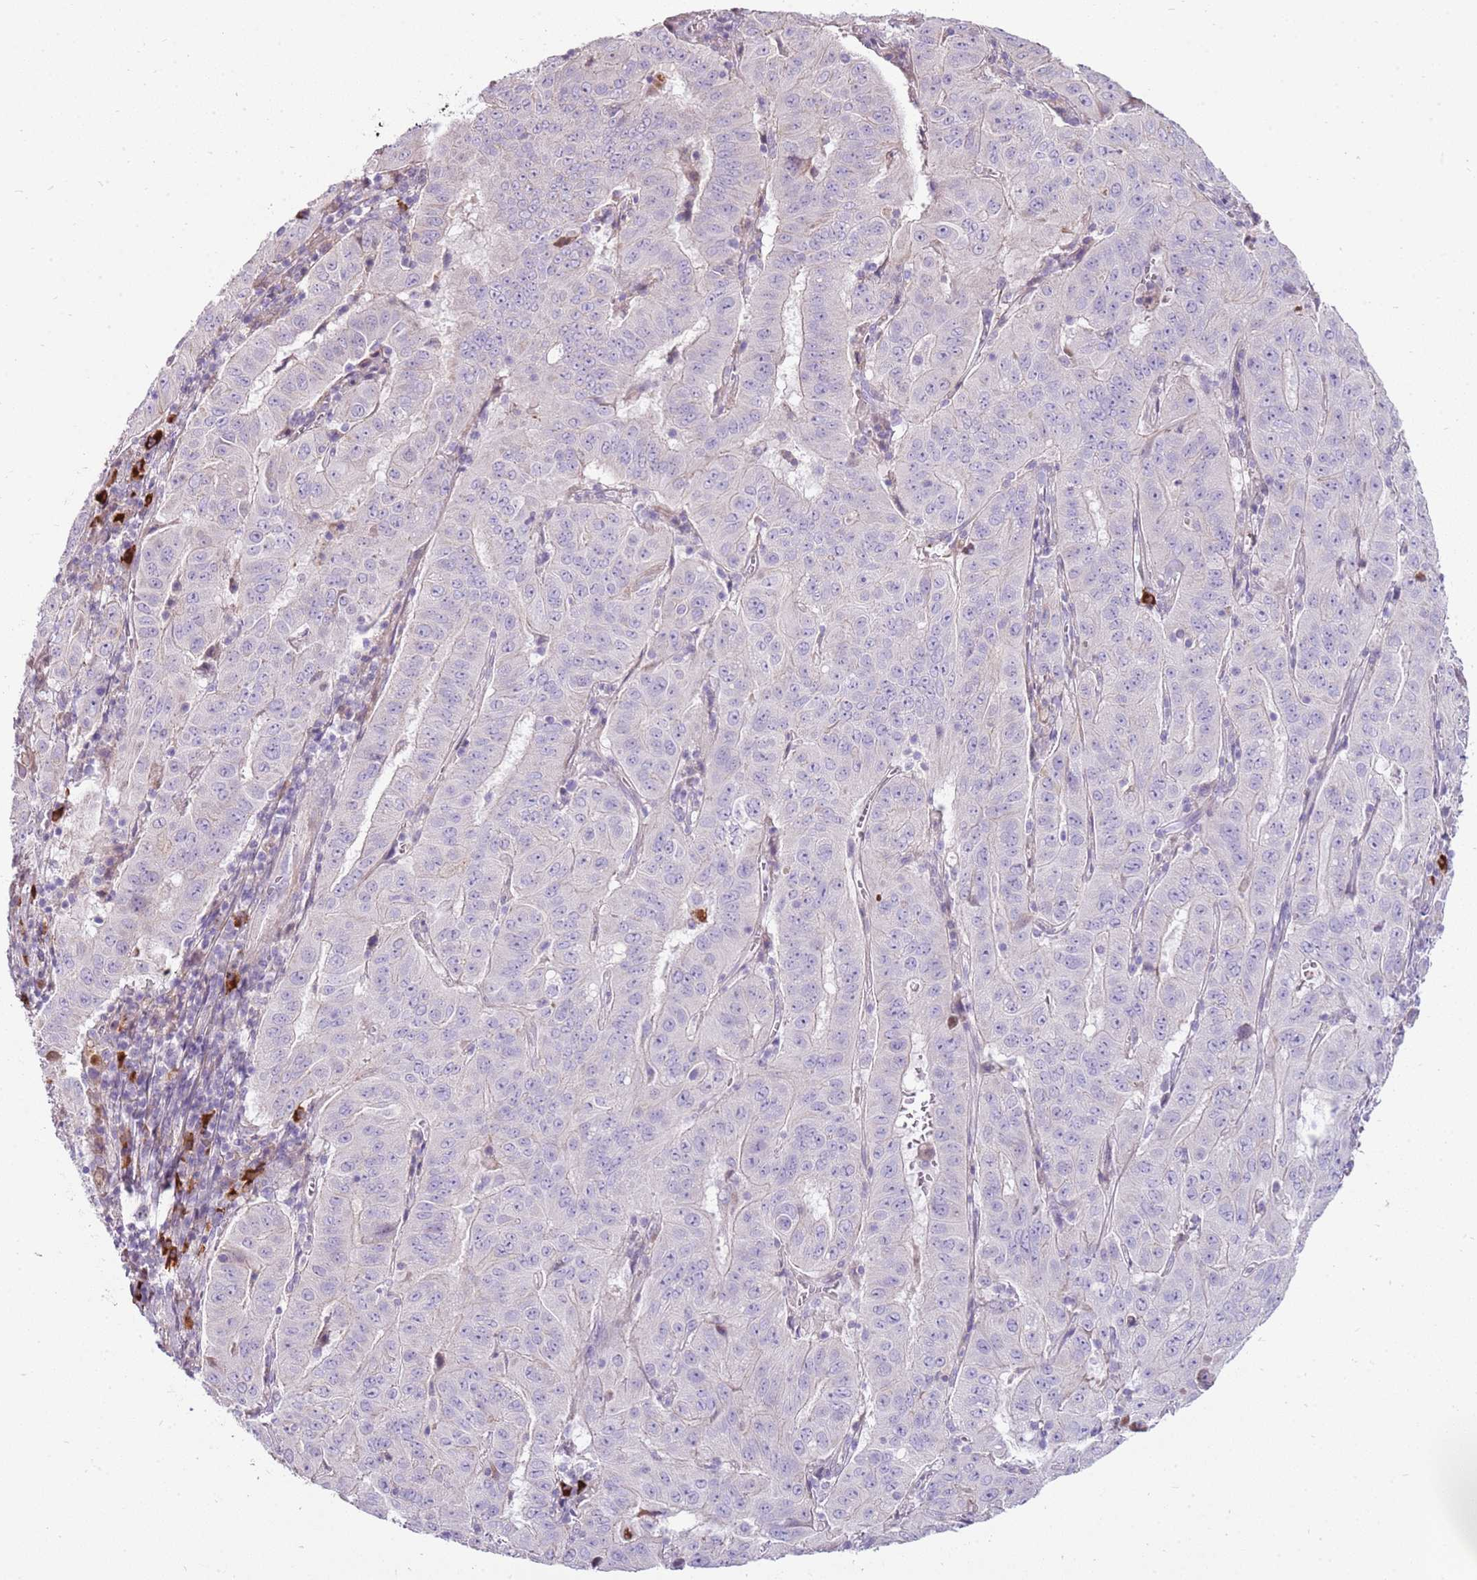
{"staining": {"intensity": "negative", "quantity": "none", "location": "none"}, "tissue": "pancreatic cancer", "cell_type": "Tumor cells", "image_type": "cancer", "snomed": [{"axis": "morphology", "description": "Adenocarcinoma, NOS"}, {"axis": "topography", "description": "Pancreas"}], "caption": "DAB immunohistochemical staining of human pancreatic cancer (adenocarcinoma) reveals no significant staining in tumor cells.", "gene": "MCUB", "patient": {"sex": "male", "age": 63}}